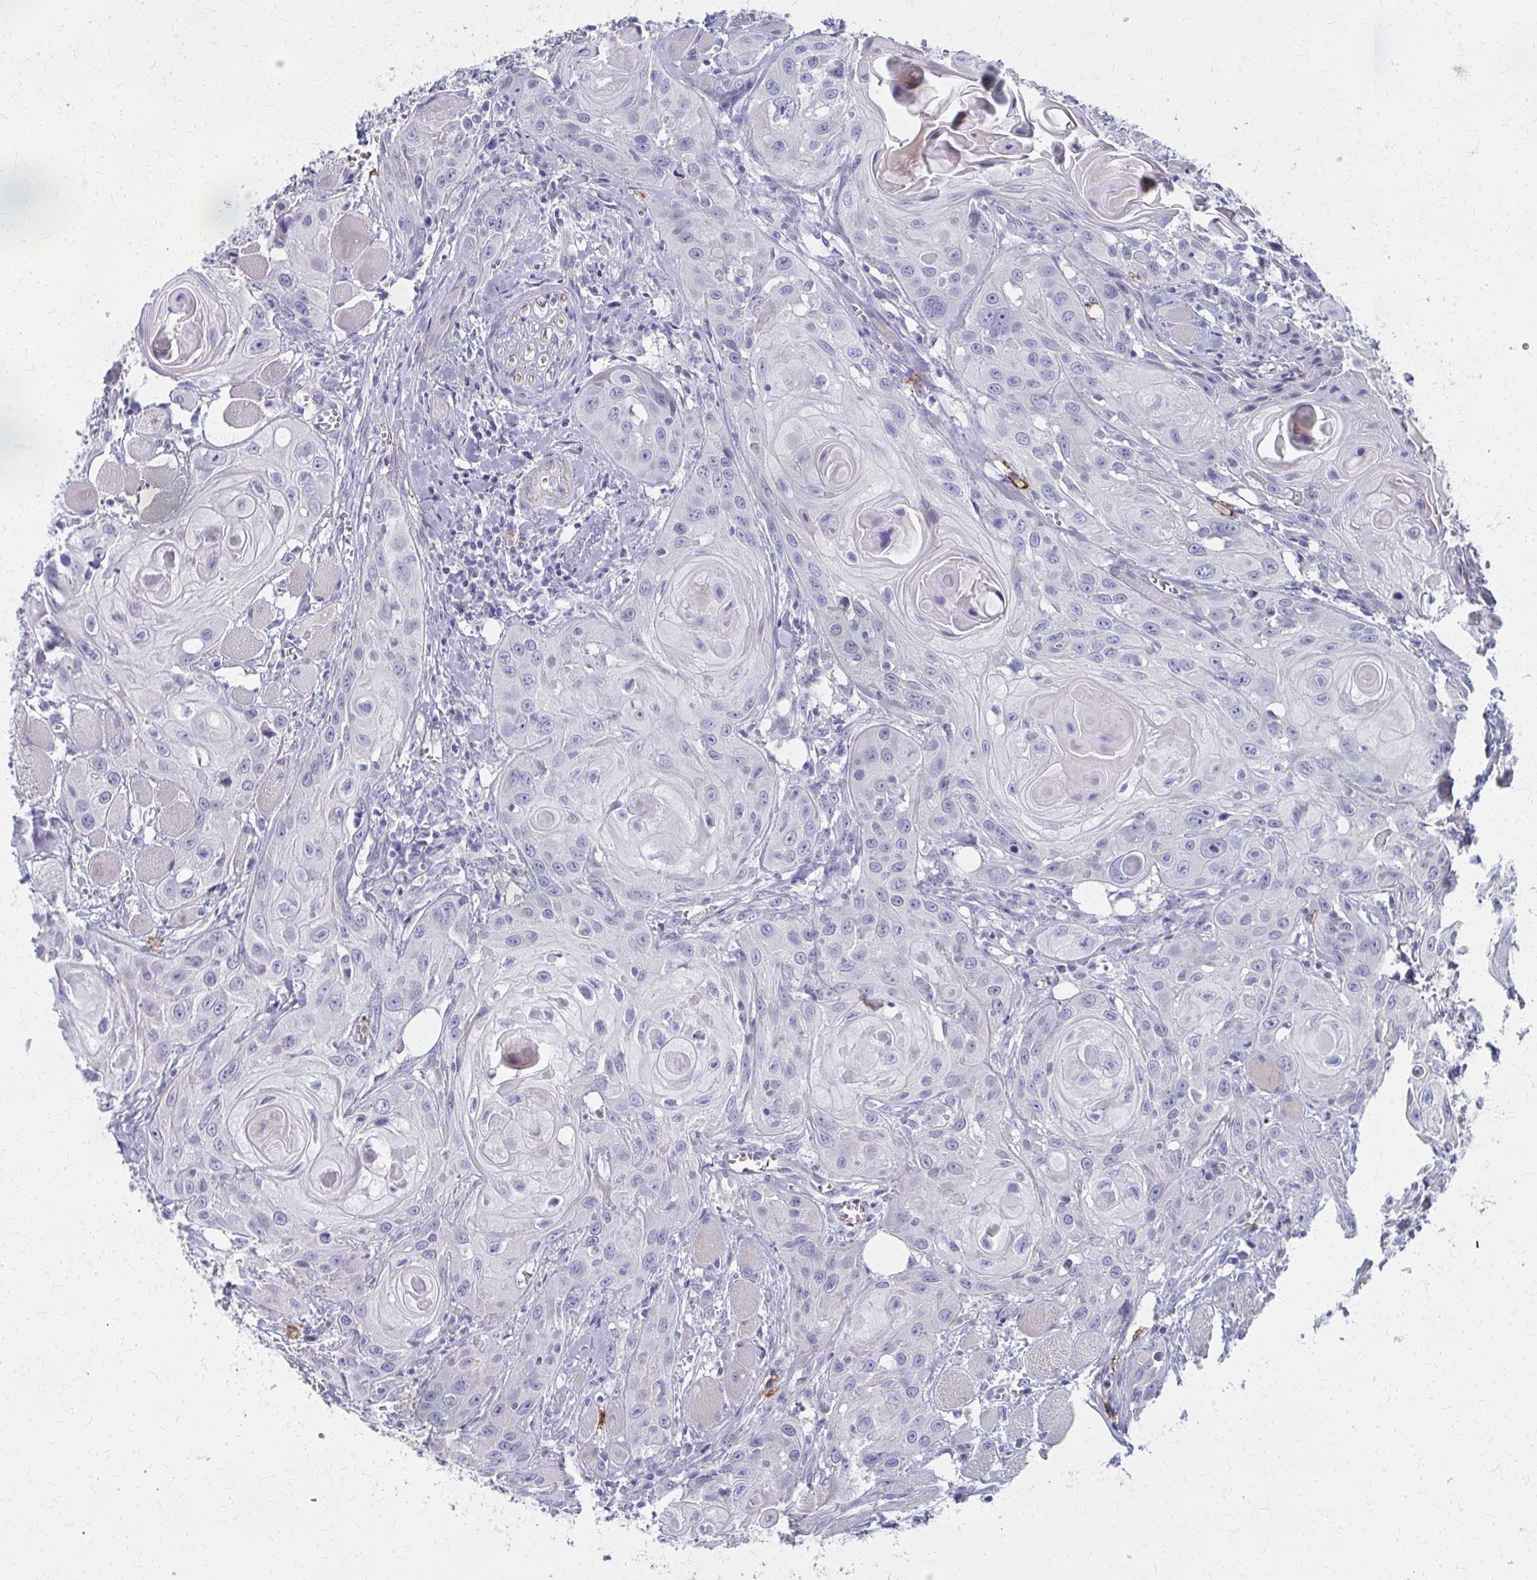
{"staining": {"intensity": "negative", "quantity": "none", "location": "none"}, "tissue": "head and neck cancer", "cell_type": "Tumor cells", "image_type": "cancer", "snomed": [{"axis": "morphology", "description": "Squamous cell carcinoma, NOS"}, {"axis": "topography", "description": "Oral tissue"}, {"axis": "topography", "description": "Head-Neck"}], "caption": "A high-resolution image shows immunohistochemistry staining of head and neck cancer, which exhibits no significant expression in tumor cells.", "gene": "MS4A2", "patient": {"sex": "male", "age": 58}}